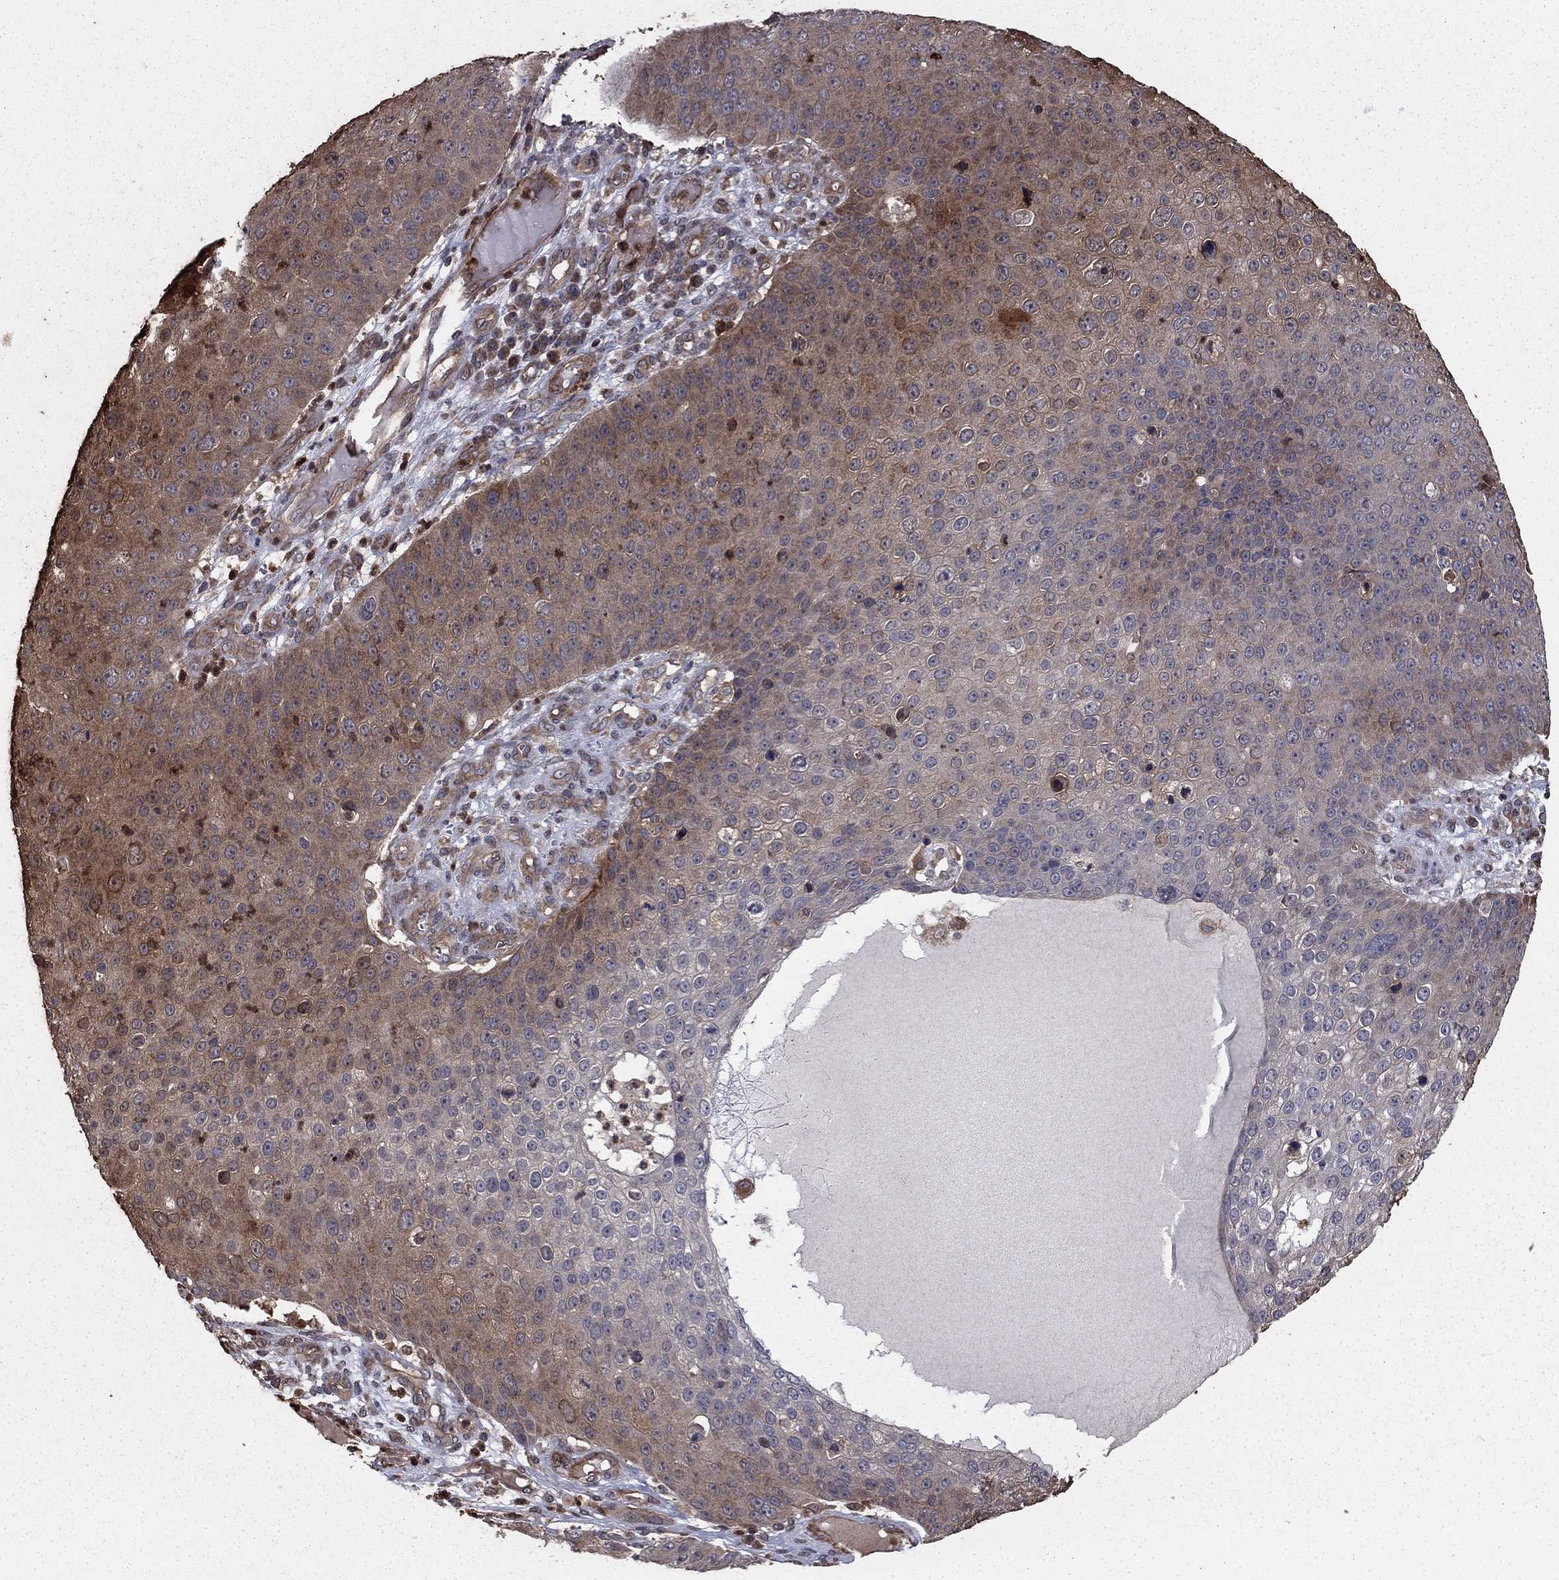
{"staining": {"intensity": "weak", "quantity": "<25%", "location": "cytoplasmic/membranous"}, "tissue": "skin cancer", "cell_type": "Tumor cells", "image_type": "cancer", "snomed": [{"axis": "morphology", "description": "Squamous cell carcinoma, NOS"}, {"axis": "topography", "description": "Skin"}], "caption": "The histopathology image exhibits no staining of tumor cells in squamous cell carcinoma (skin).", "gene": "GYG1", "patient": {"sex": "male", "age": 71}}